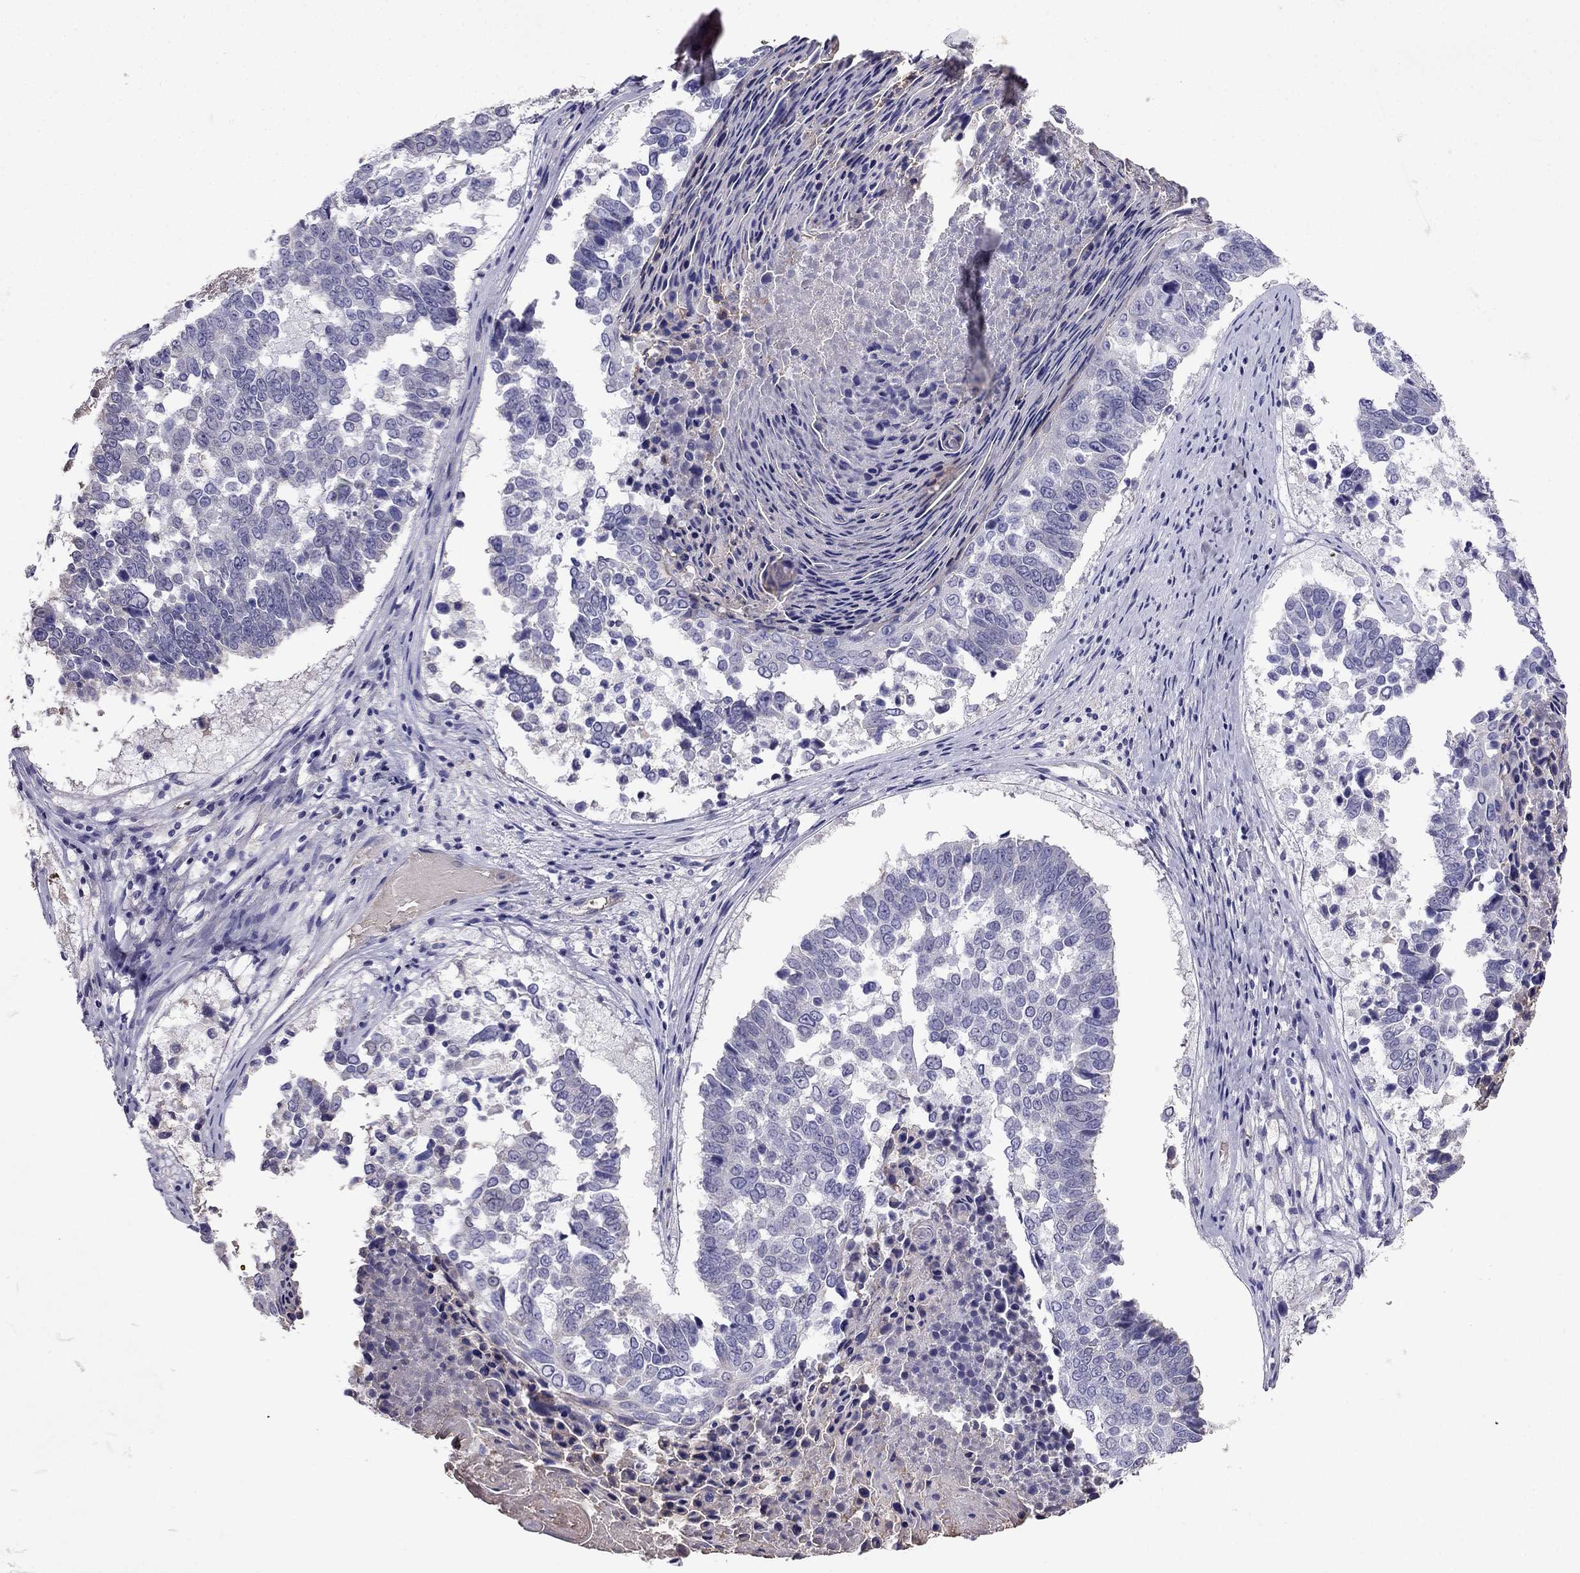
{"staining": {"intensity": "negative", "quantity": "none", "location": "none"}, "tissue": "lung cancer", "cell_type": "Tumor cells", "image_type": "cancer", "snomed": [{"axis": "morphology", "description": "Squamous cell carcinoma, NOS"}, {"axis": "topography", "description": "Lung"}], "caption": "The histopathology image reveals no staining of tumor cells in squamous cell carcinoma (lung).", "gene": "TBC1D21", "patient": {"sex": "male", "age": 73}}